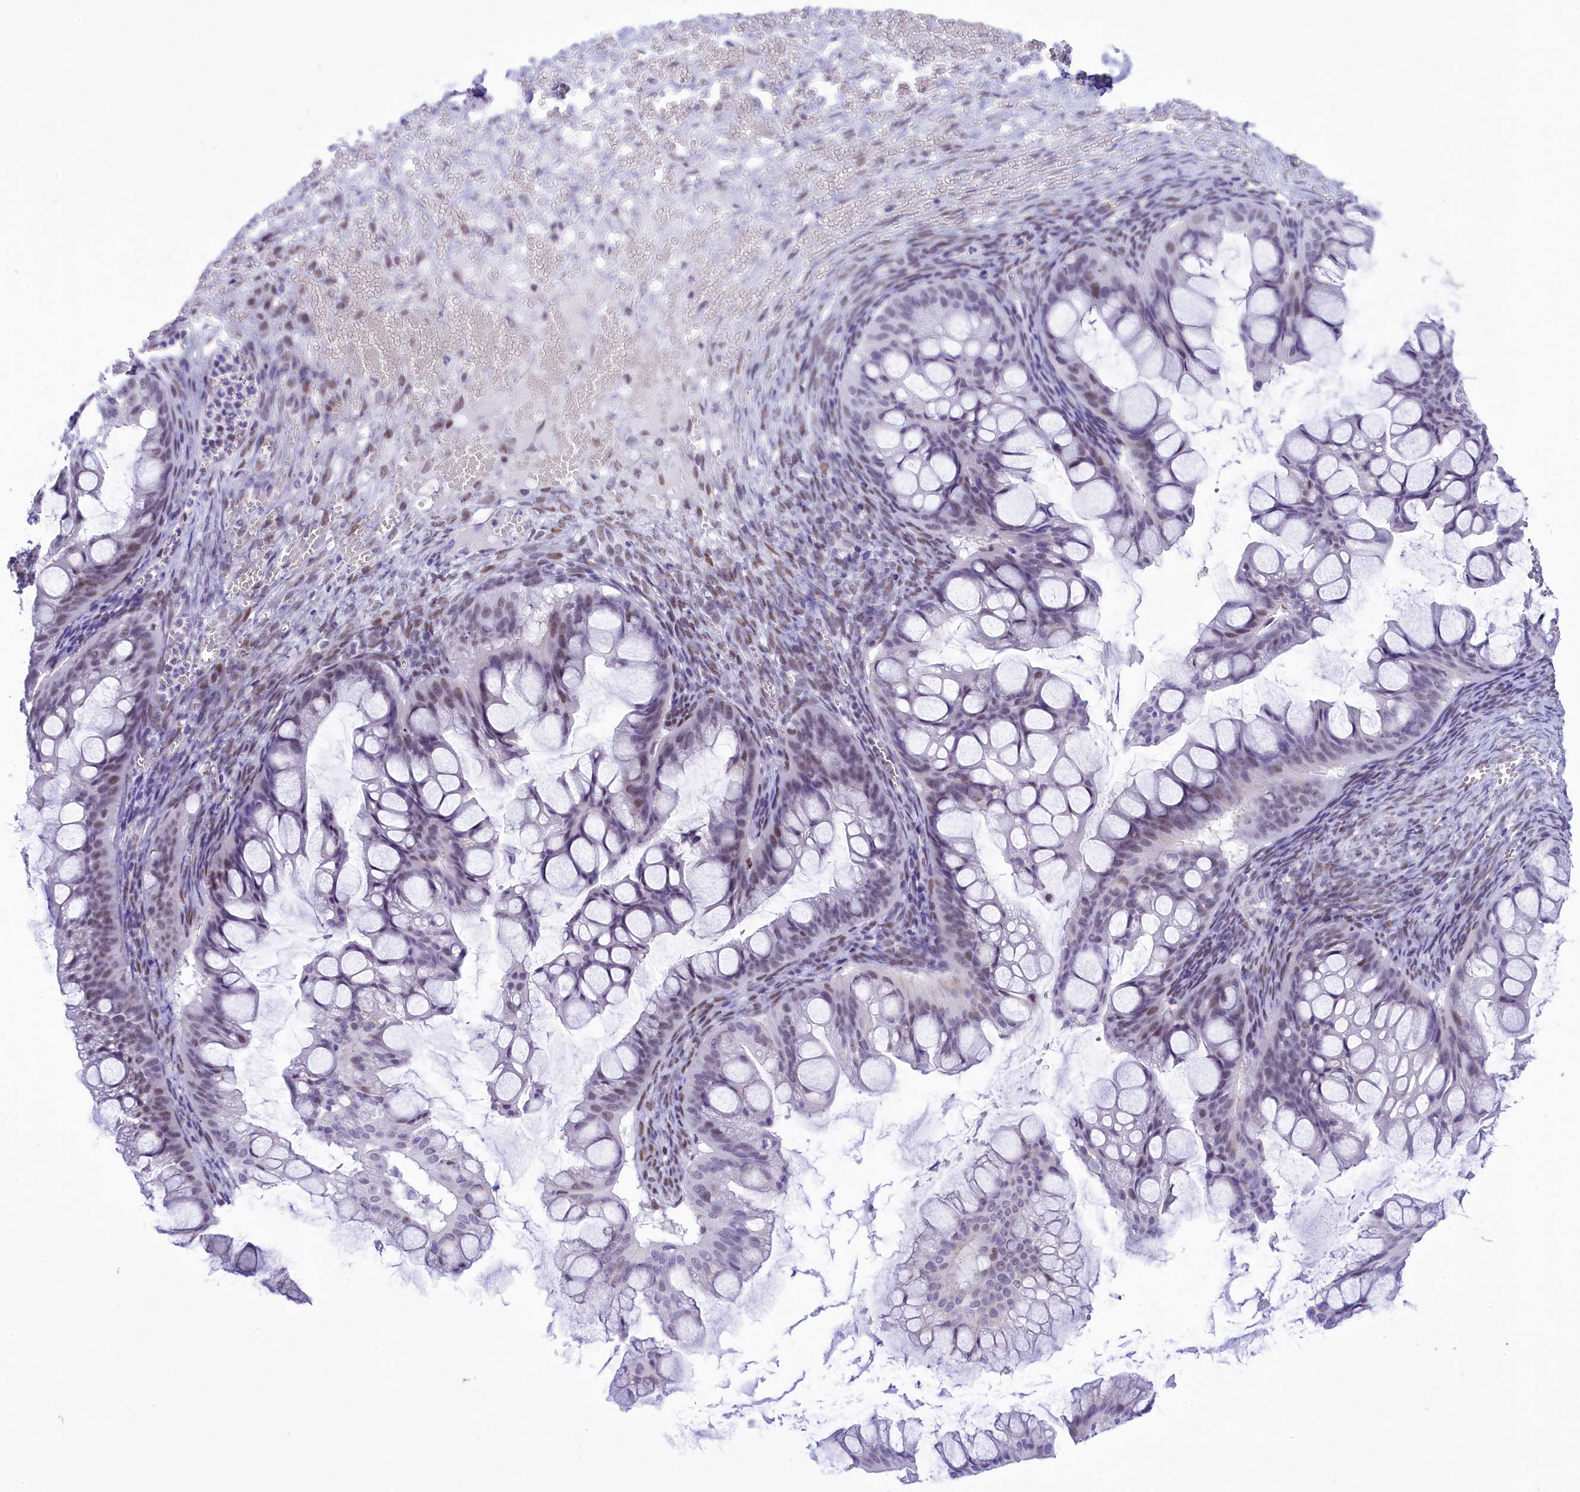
{"staining": {"intensity": "weak", "quantity": "<25%", "location": "nuclear"}, "tissue": "ovarian cancer", "cell_type": "Tumor cells", "image_type": "cancer", "snomed": [{"axis": "morphology", "description": "Cystadenocarcinoma, mucinous, NOS"}, {"axis": "topography", "description": "Ovary"}], "caption": "This image is of ovarian cancer (mucinous cystadenocarcinoma) stained with immunohistochemistry (IHC) to label a protein in brown with the nuclei are counter-stained blue. There is no staining in tumor cells. The staining was performed using DAB to visualize the protein expression in brown, while the nuclei were stained in blue with hematoxylin (Magnification: 20x).", "gene": "RPS6KB1", "patient": {"sex": "female", "age": 73}}